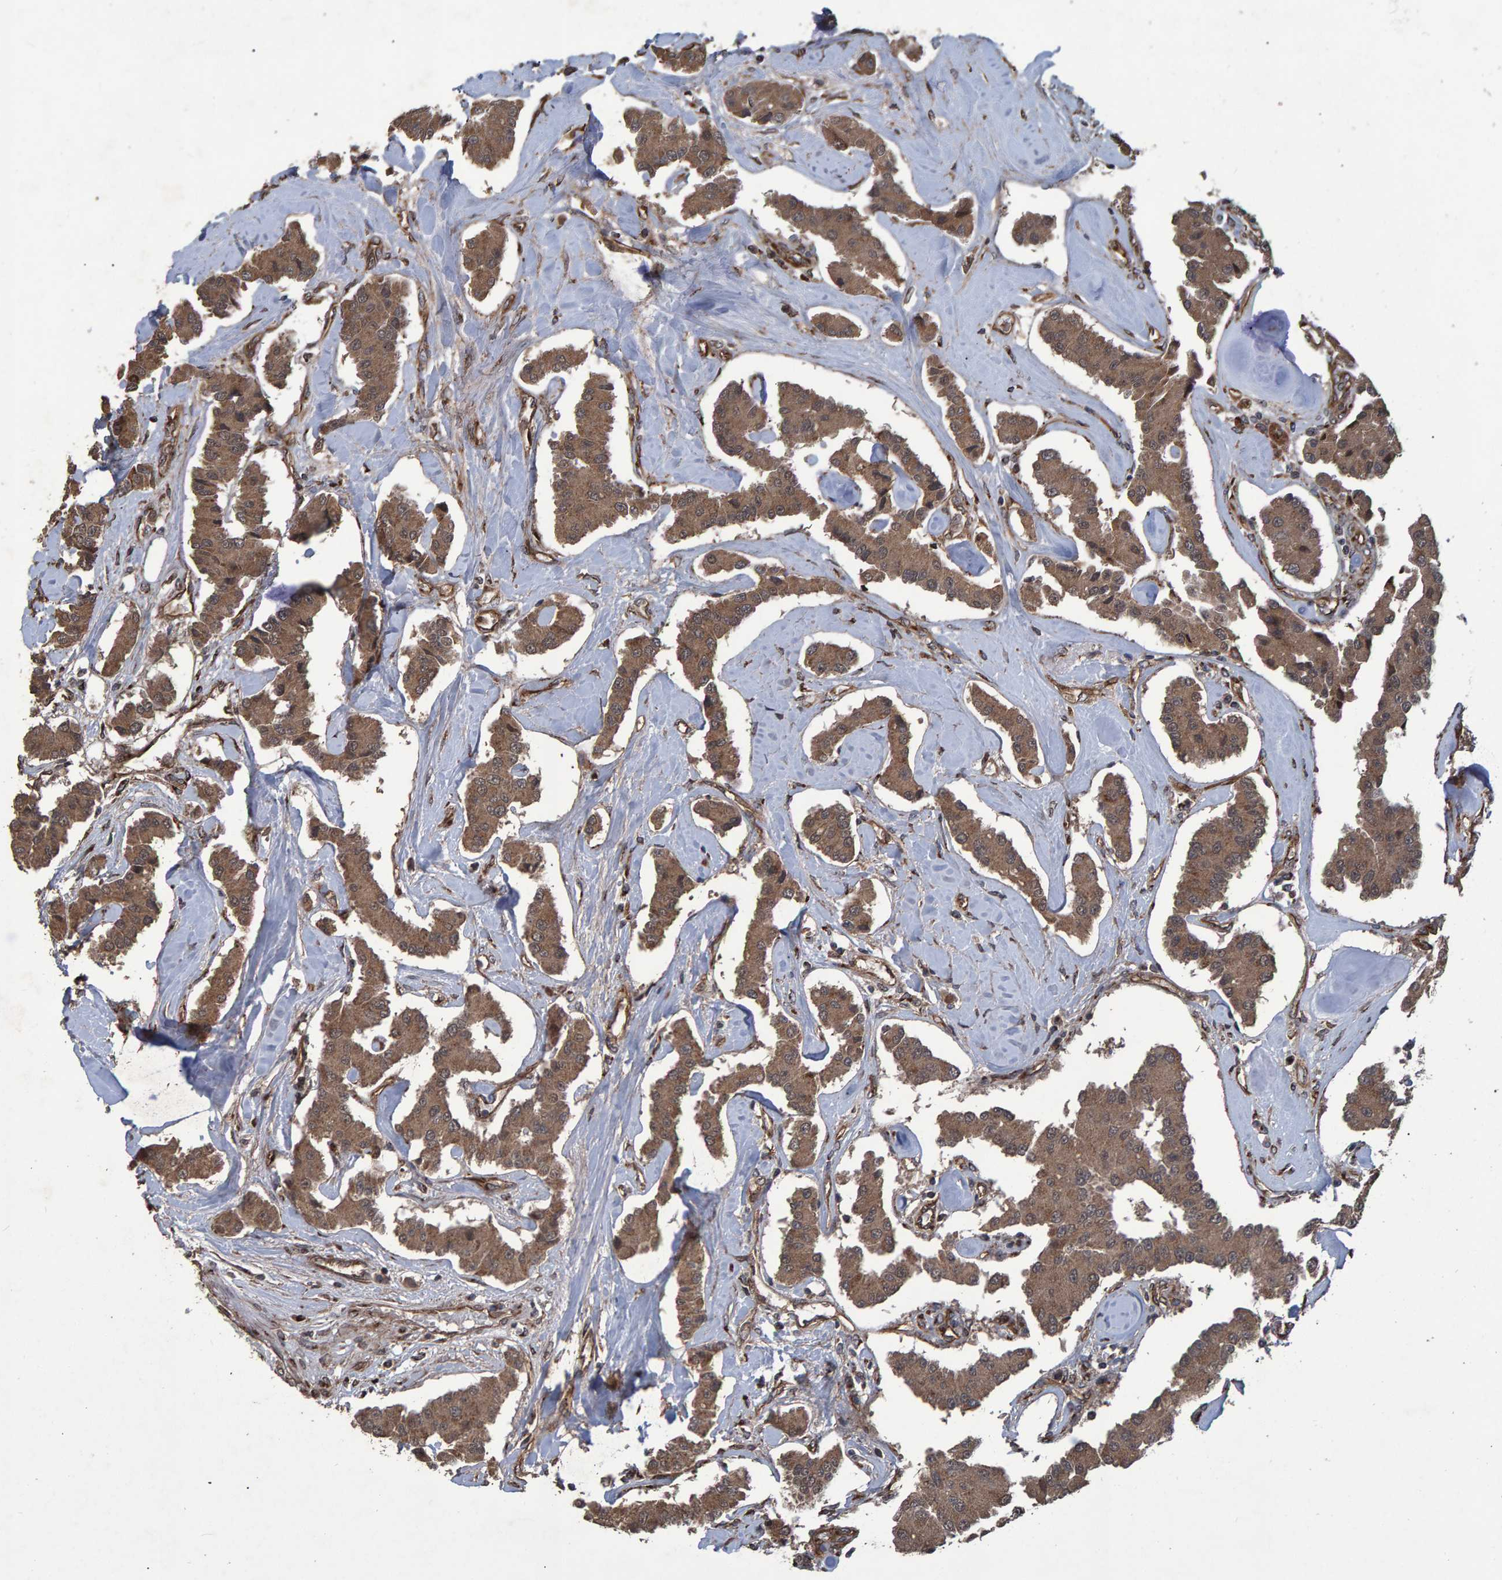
{"staining": {"intensity": "moderate", "quantity": ">75%", "location": "cytoplasmic/membranous,nuclear"}, "tissue": "carcinoid", "cell_type": "Tumor cells", "image_type": "cancer", "snomed": [{"axis": "morphology", "description": "Carcinoid, malignant, NOS"}, {"axis": "topography", "description": "Pancreas"}], "caption": "Immunohistochemical staining of carcinoid (malignant) reveals medium levels of moderate cytoplasmic/membranous and nuclear expression in about >75% of tumor cells. The staining was performed using DAB (3,3'-diaminobenzidine), with brown indicating positive protein expression. Nuclei are stained blue with hematoxylin.", "gene": "TRIM68", "patient": {"sex": "male", "age": 41}}